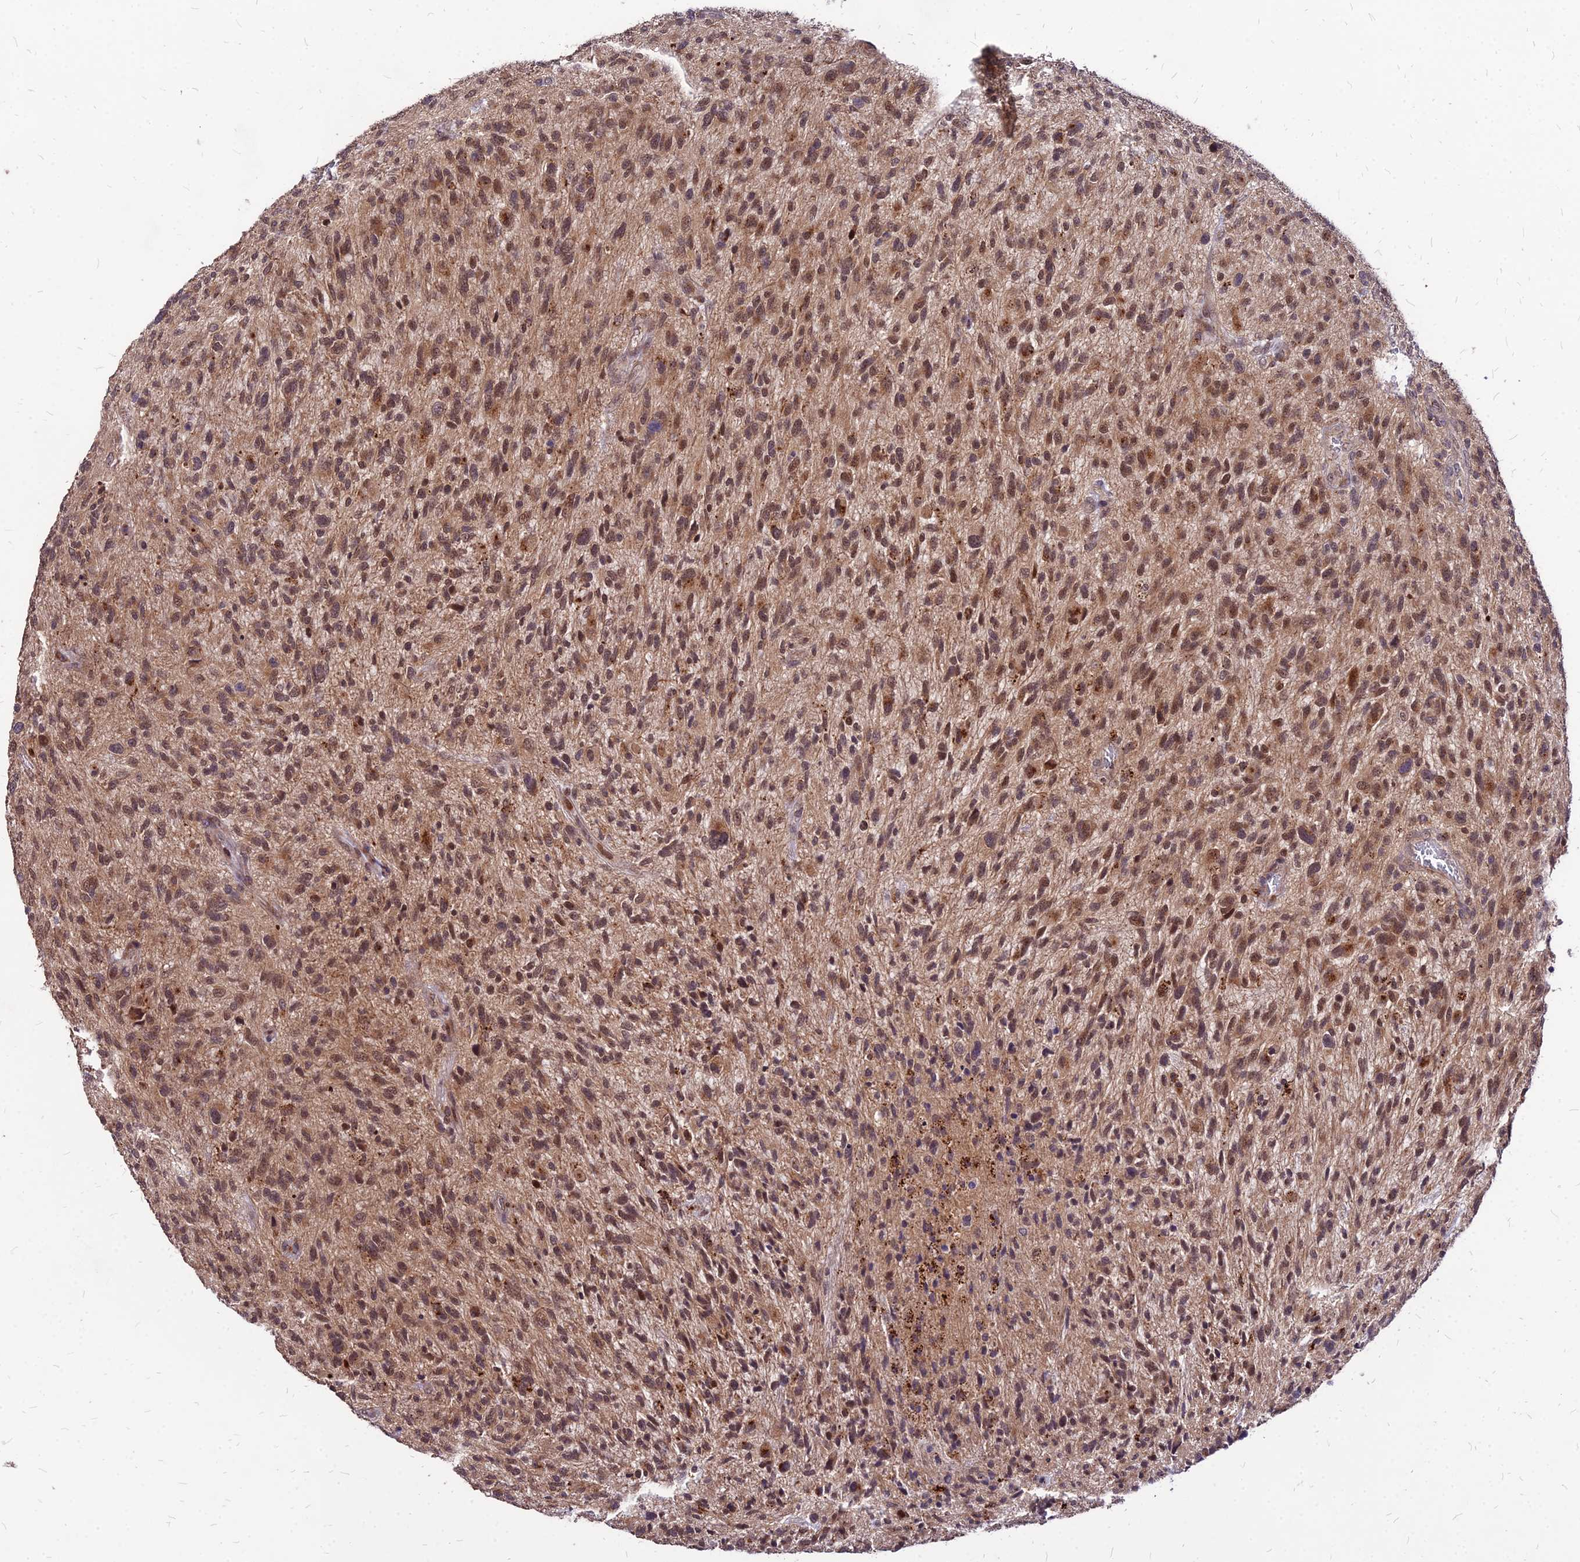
{"staining": {"intensity": "moderate", "quantity": ">75%", "location": "cytoplasmic/membranous,nuclear"}, "tissue": "glioma", "cell_type": "Tumor cells", "image_type": "cancer", "snomed": [{"axis": "morphology", "description": "Glioma, malignant, High grade"}, {"axis": "topography", "description": "Brain"}], "caption": "Malignant glioma (high-grade) tissue demonstrates moderate cytoplasmic/membranous and nuclear expression in approximately >75% of tumor cells (DAB IHC, brown staining for protein, blue staining for nuclei).", "gene": "APBA3", "patient": {"sex": "male", "age": 47}}